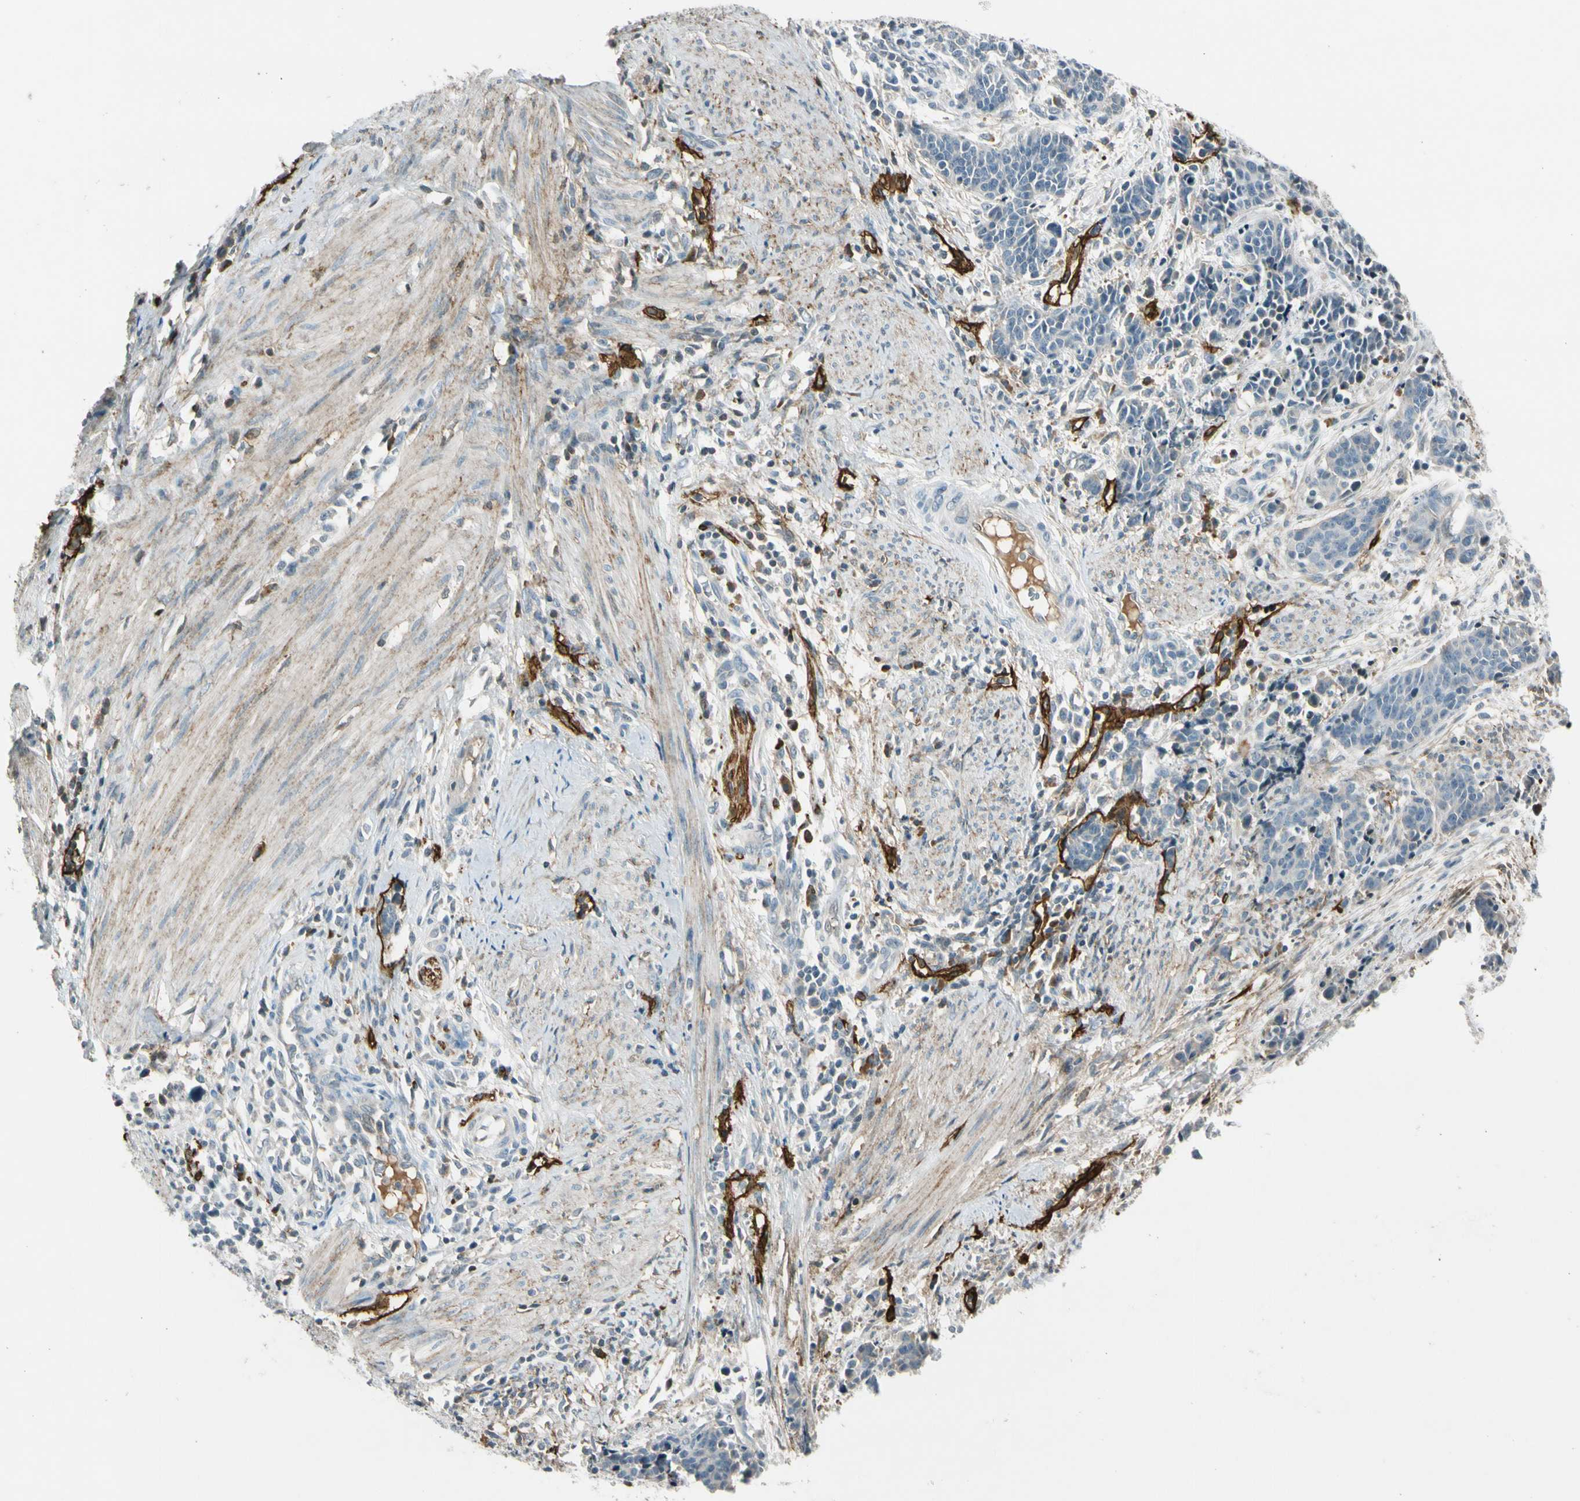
{"staining": {"intensity": "negative", "quantity": "none", "location": "none"}, "tissue": "cervical cancer", "cell_type": "Tumor cells", "image_type": "cancer", "snomed": [{"axis": "morphology", "description": "Squamous cell carcinoma, NOS"}, {"axis": "topography", "description": "Cervix"}], "caption": "Immunohistochemistry of human cervical squamous cell carcinoma displays no expression in tumor cells.", "gene": "PDPN", "patient": {"sex": "female", "age": 35}}